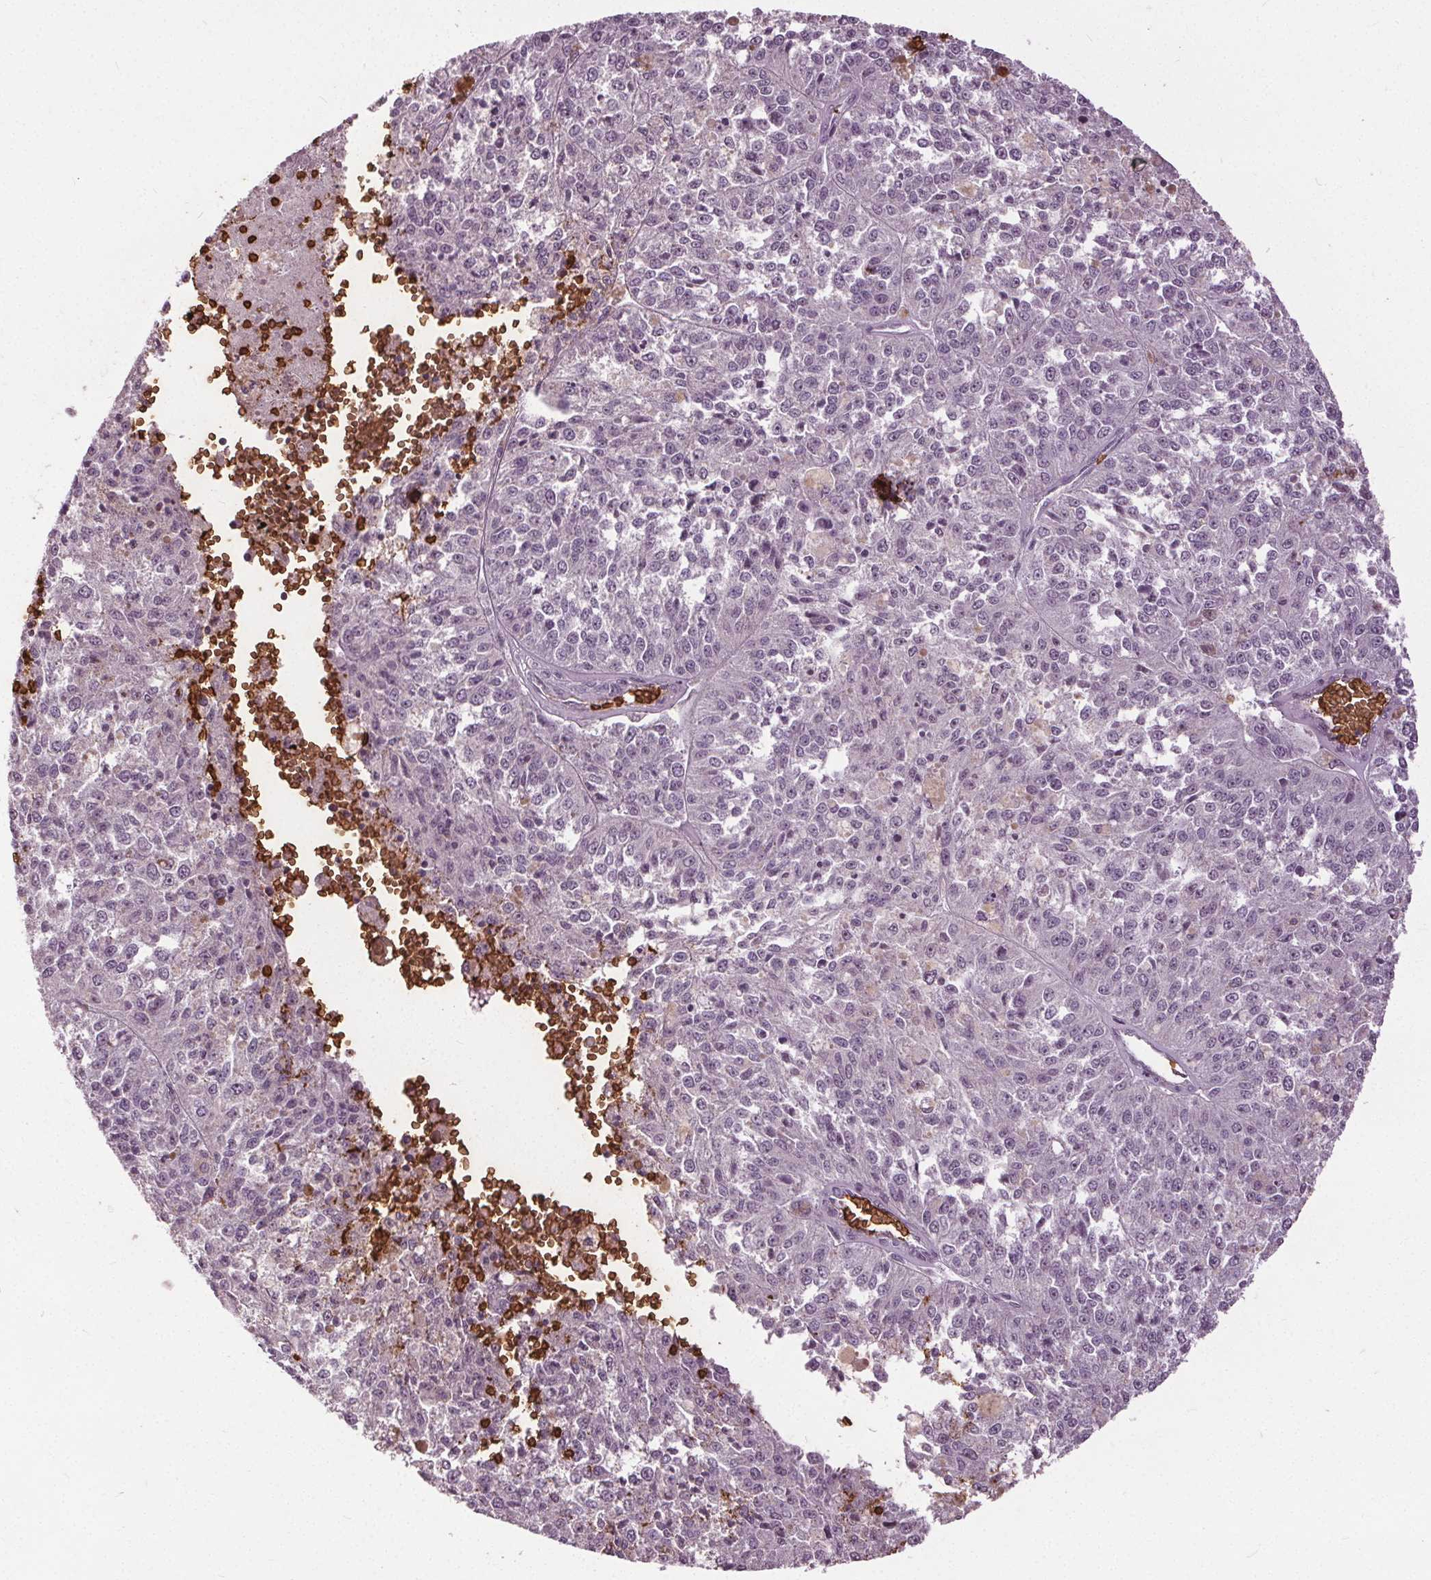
{"staining": {"intensity": "negative", "quantity": "none", "location": "none"}, "tissue": "melanoma", "cell_type": "Tumor cells", "image_type": "cancer", "snomed": [{"axis": "morphology", "description": "Malignant melanoma, Metastatic site"}, {"axis": "topography", "description": "Lymph node"}], "caption": "High magnification brightfield microscopy of melanoma stained with DAB (3,3'-diaminobenzidine) (brown) and counterstained with hematoxylin (blue): tumor cells show no significant positivity. (IHC, brightfield microscopy, high magnification).", "gene": "SLC4A1", "patient": {"sex": "female", "age": 64}}